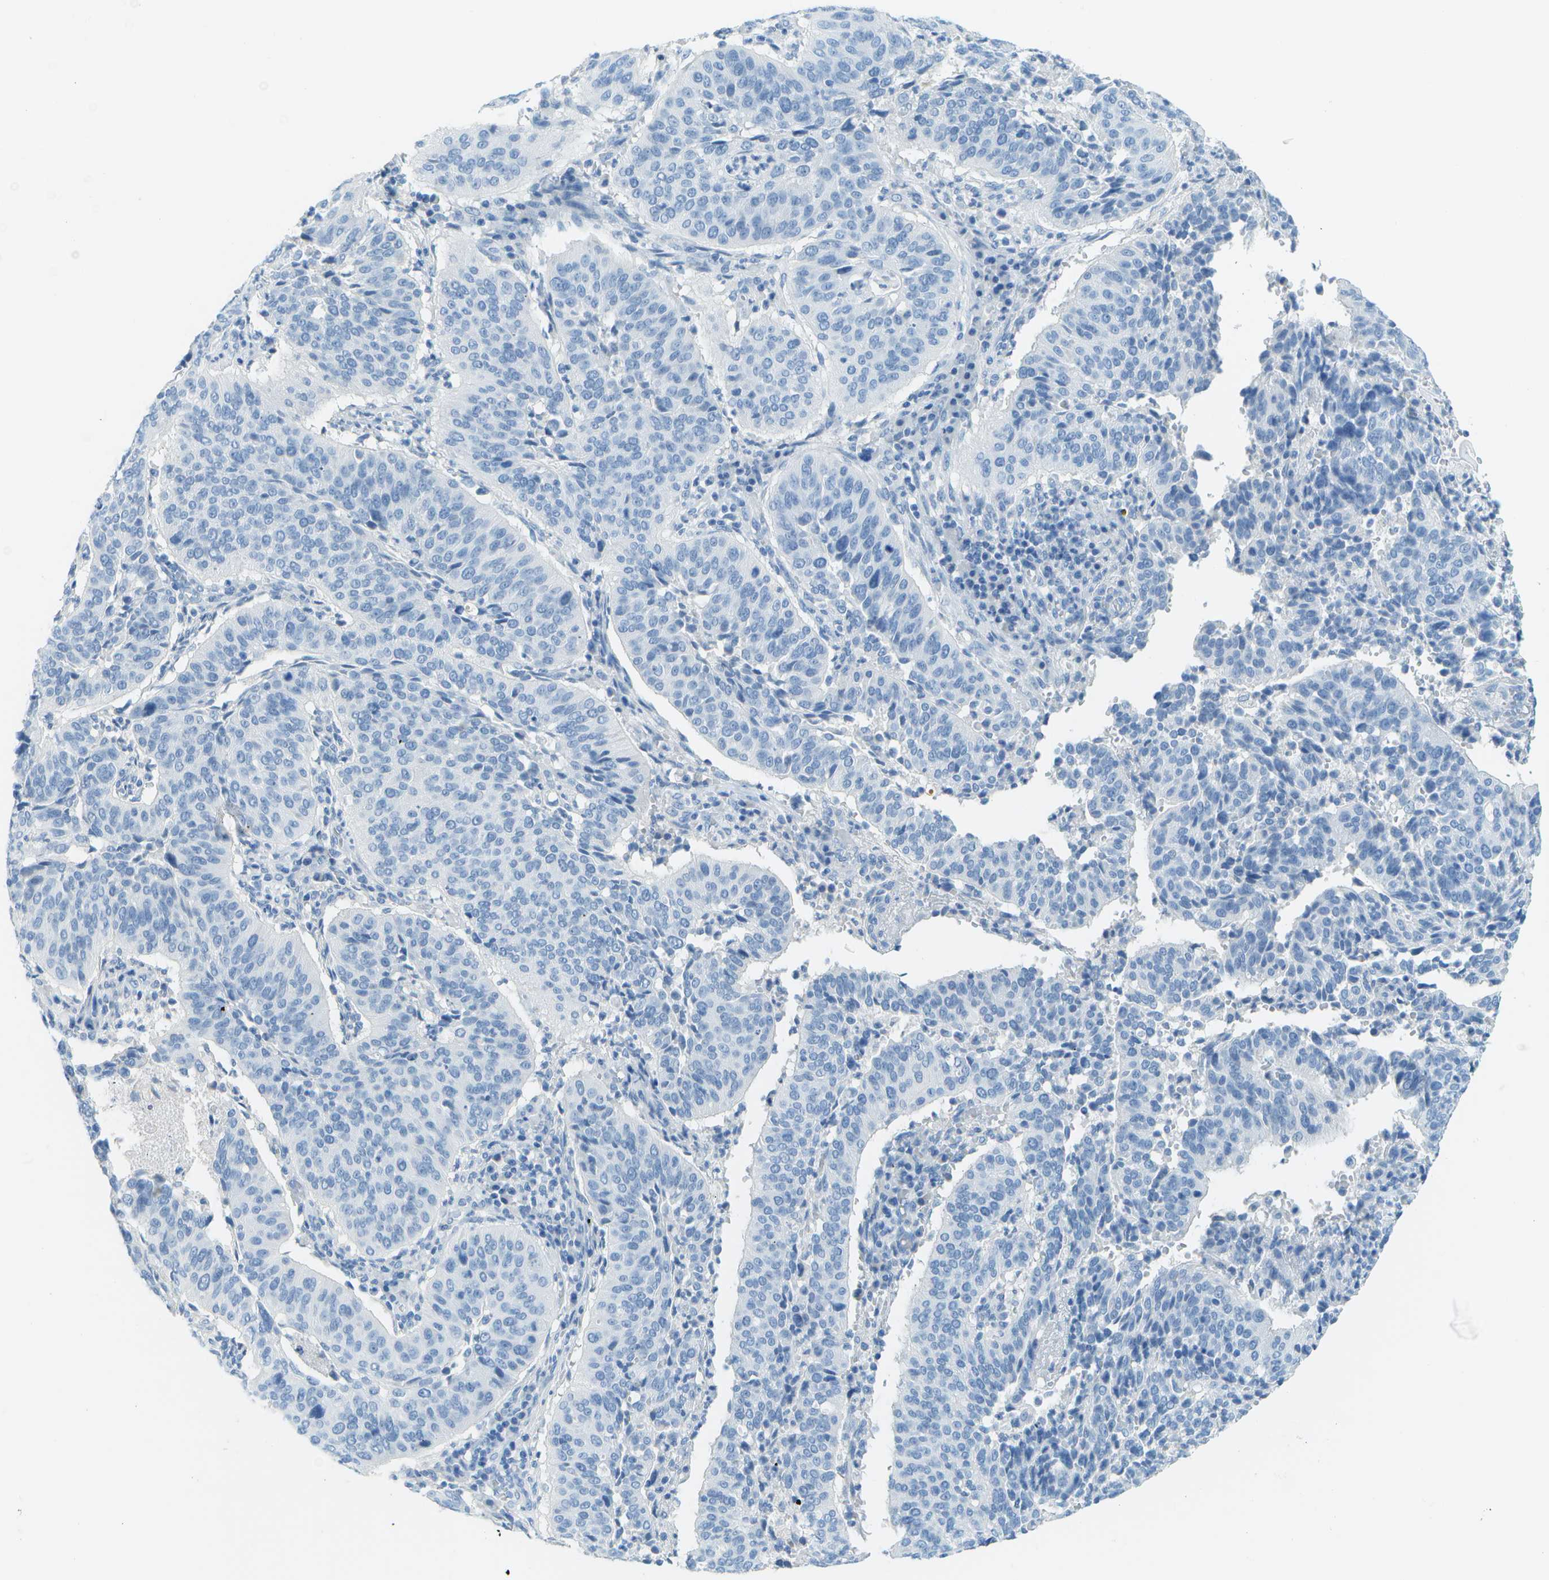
{"staining": {"intensity": "negative", "quantity": "none", "location": "none"}, "tissue": "cervical cancer", "cell_type": "Tumor cells", "image_type": "cancer", "snomed": [{"axis": "morphology", "description": "Normal tissue, NOS"}, {"axis": "morphology", "description": "Squamous cell carcinoma, NOS"}, {"axis": "topography", "description": "Cervix"}], "caption": "Immunohistochemistry photomicrograph of squamous cell carcinoma (cervical) stained for a protein (brown), which shows no expression in tumor cells.", "gene": "C1S", "patient": {"sex": "female", "age": 39}}